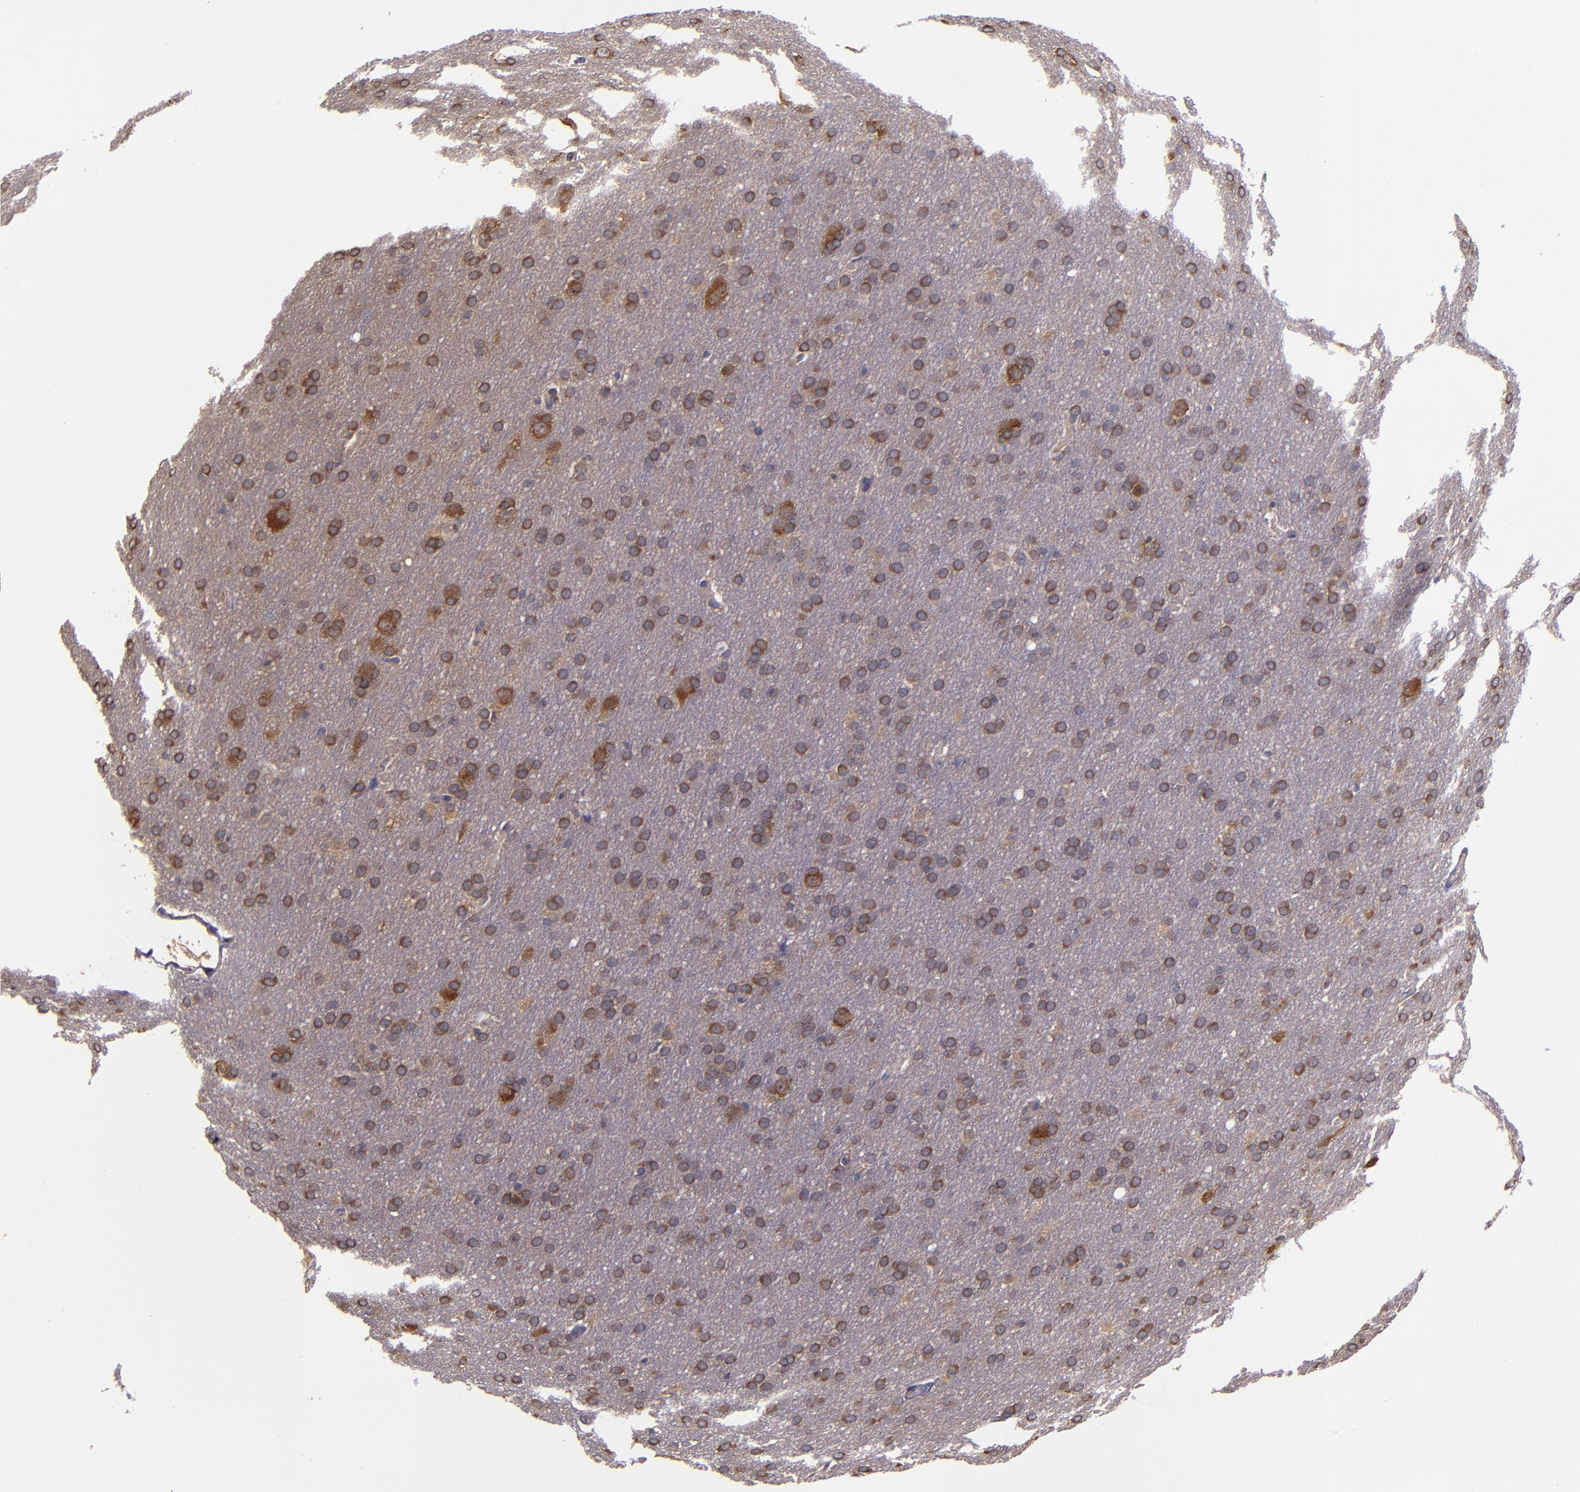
{"staining": {"intensity": "moderate", "quantity": "25%-75%", "location": "cytoplasmic/membranous"}, "tissue": "glioma", "cell_type": "Tumor cells", "image_type": "cancer", "snomed": [{"axis": "morphology", "description": "Glioma, malignant, Low grade"}, {"axis": "topography", "description": "Brain"}], "caption": "DAB immunohistochemical staining of malignant low-grade glioma exhibits moderate cytoplasmic/membranous protein staining in approximately 25%-75% of tumor cells.", "gene": "CARS1", "patient": {"sex": "female", "age": 32}}